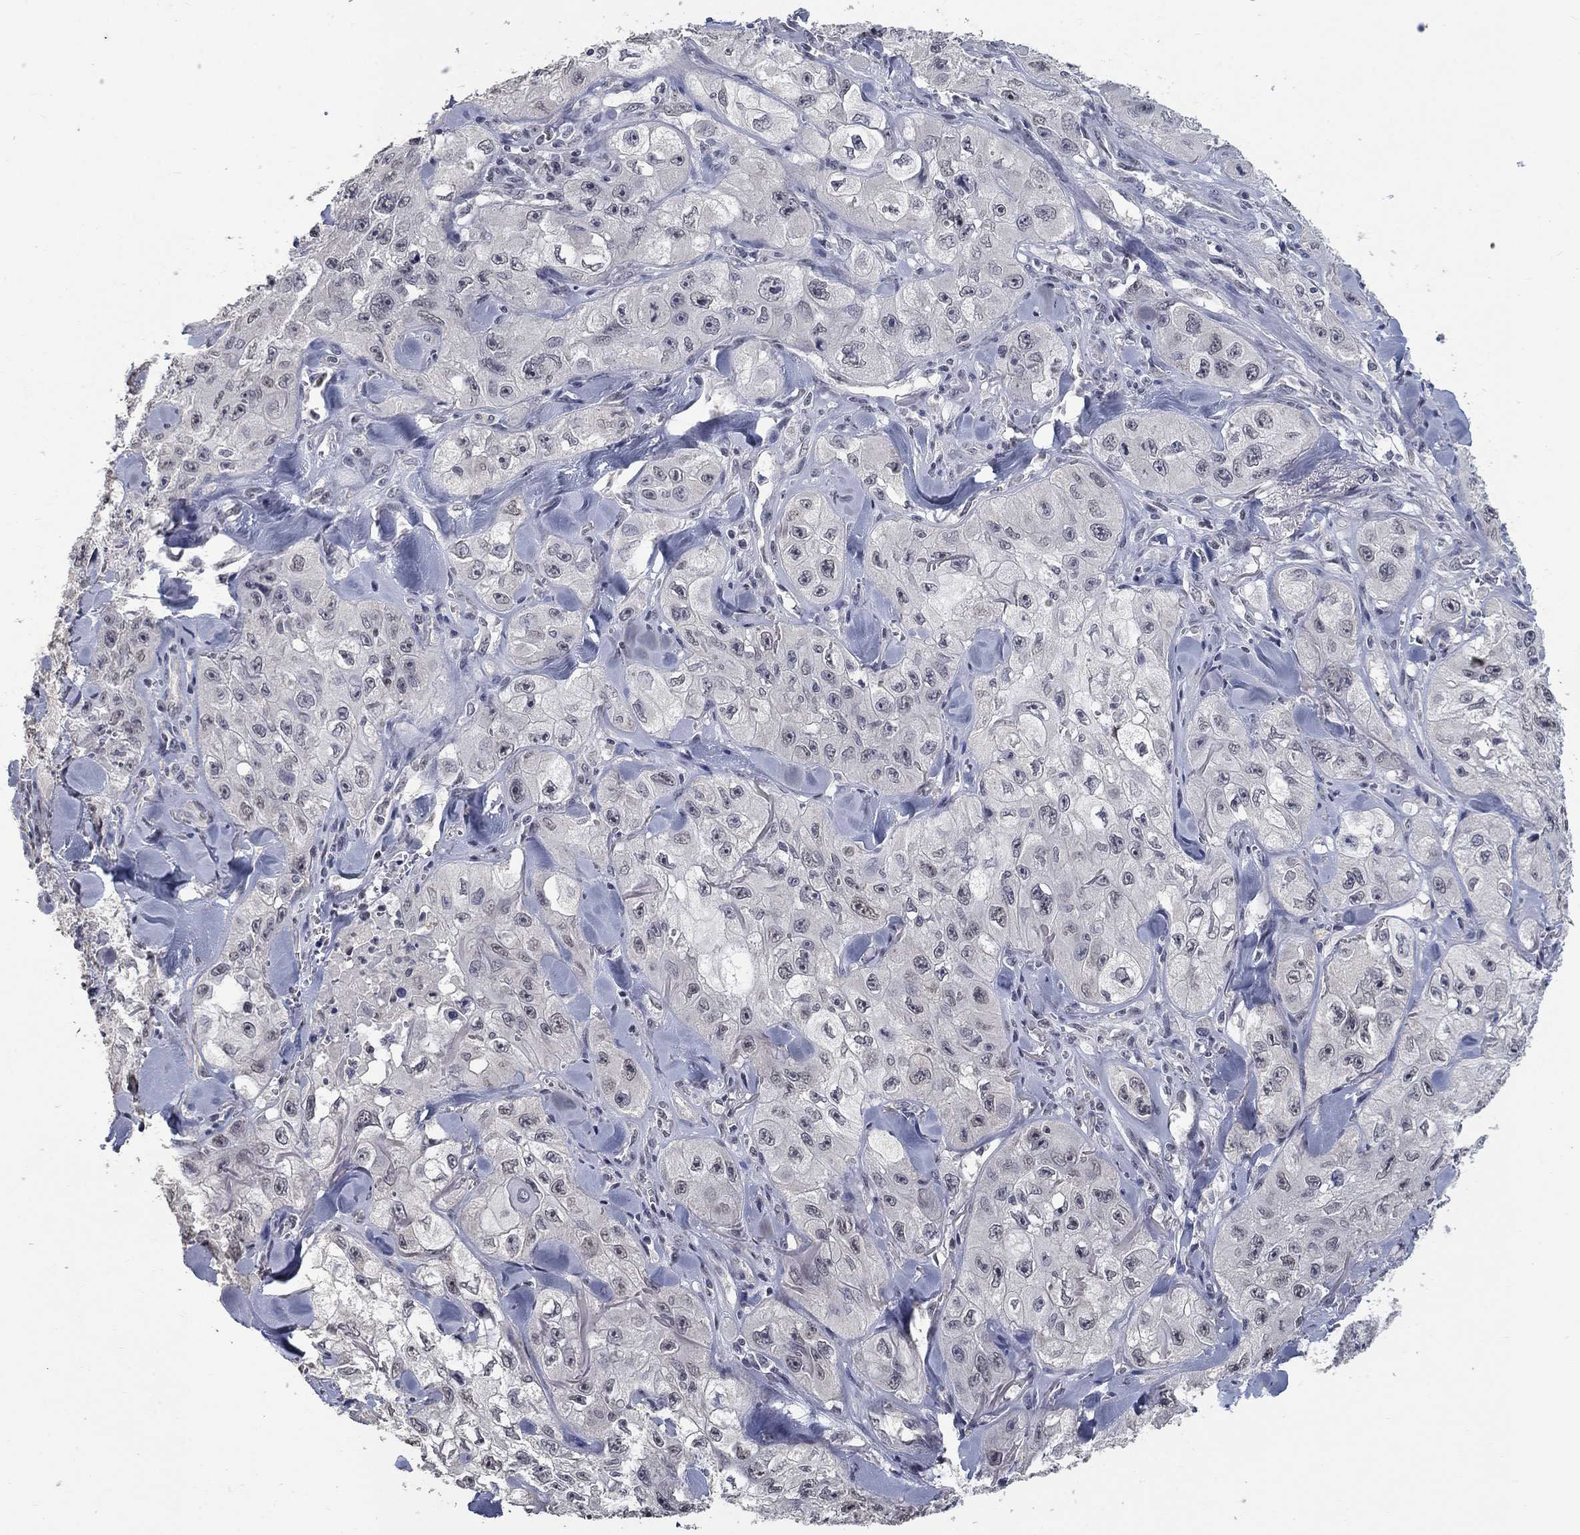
{"staining": {"intensity": "negative", "quantity": "none", "location": "none"}, "tissue": "skin cancer", "cell_type": "Tumor cells", "image_type": "cancer", "snomed": [{"axis": "morphology", "description": "Squamous cell carcinoma, NOS"}, {"axis": "topography", "description": "Skin"}, {"axis": "topography", "description": "Subcutis"}], "caption": "Immunohistochemistry photomicrograph of neoplastic tissue: human skin cancer (squamous cell carcinoma) stained with DAB (3,3'-diaminobenzidine) shows no significant protein expression in tumor cells.", "gene": "SPATA33", "patient": {"sex": "male", "age": 73}}